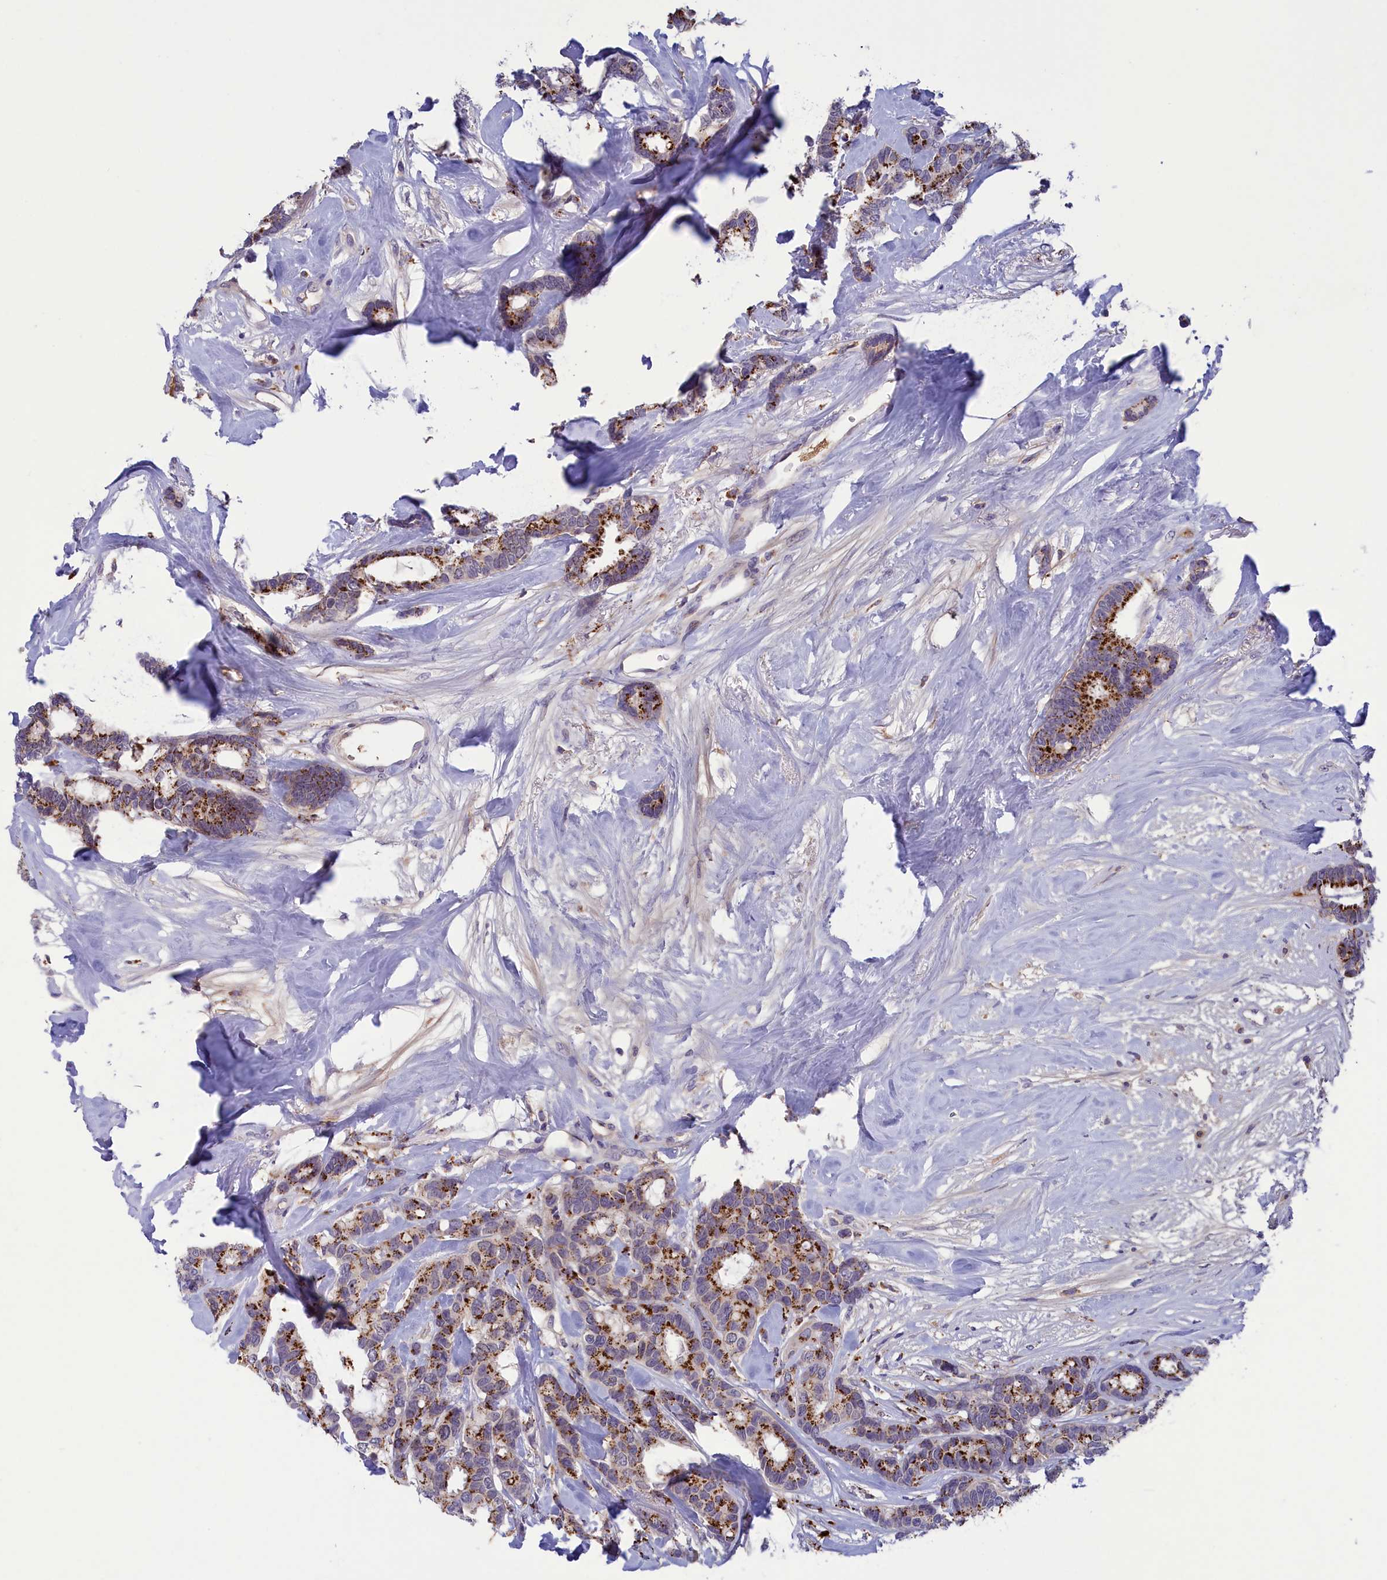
{"staining": {"intensity": "strong", "quantity": "25%-75%", "location": "cytoplasmic/membranous"}, "tissue": "breast cancer", "cell_type": "Tumor cells", "image_type": "cancer", "snomed": [{"axis": "morphology", "description": "Duct carcinoma"}, {"axis": "topography", "description": "Breast"}], "caption": "A high amount of strong cytoplasmic/membranous expression is seen in about 25%-75% of tumor cells in breast cancer (invasive ductal carcinoma) tissue. (DAB = brown stain, brightfield microscopy at high magnification).", "gene": "STYX", "patient": {"sex": "female", "age": 87}}